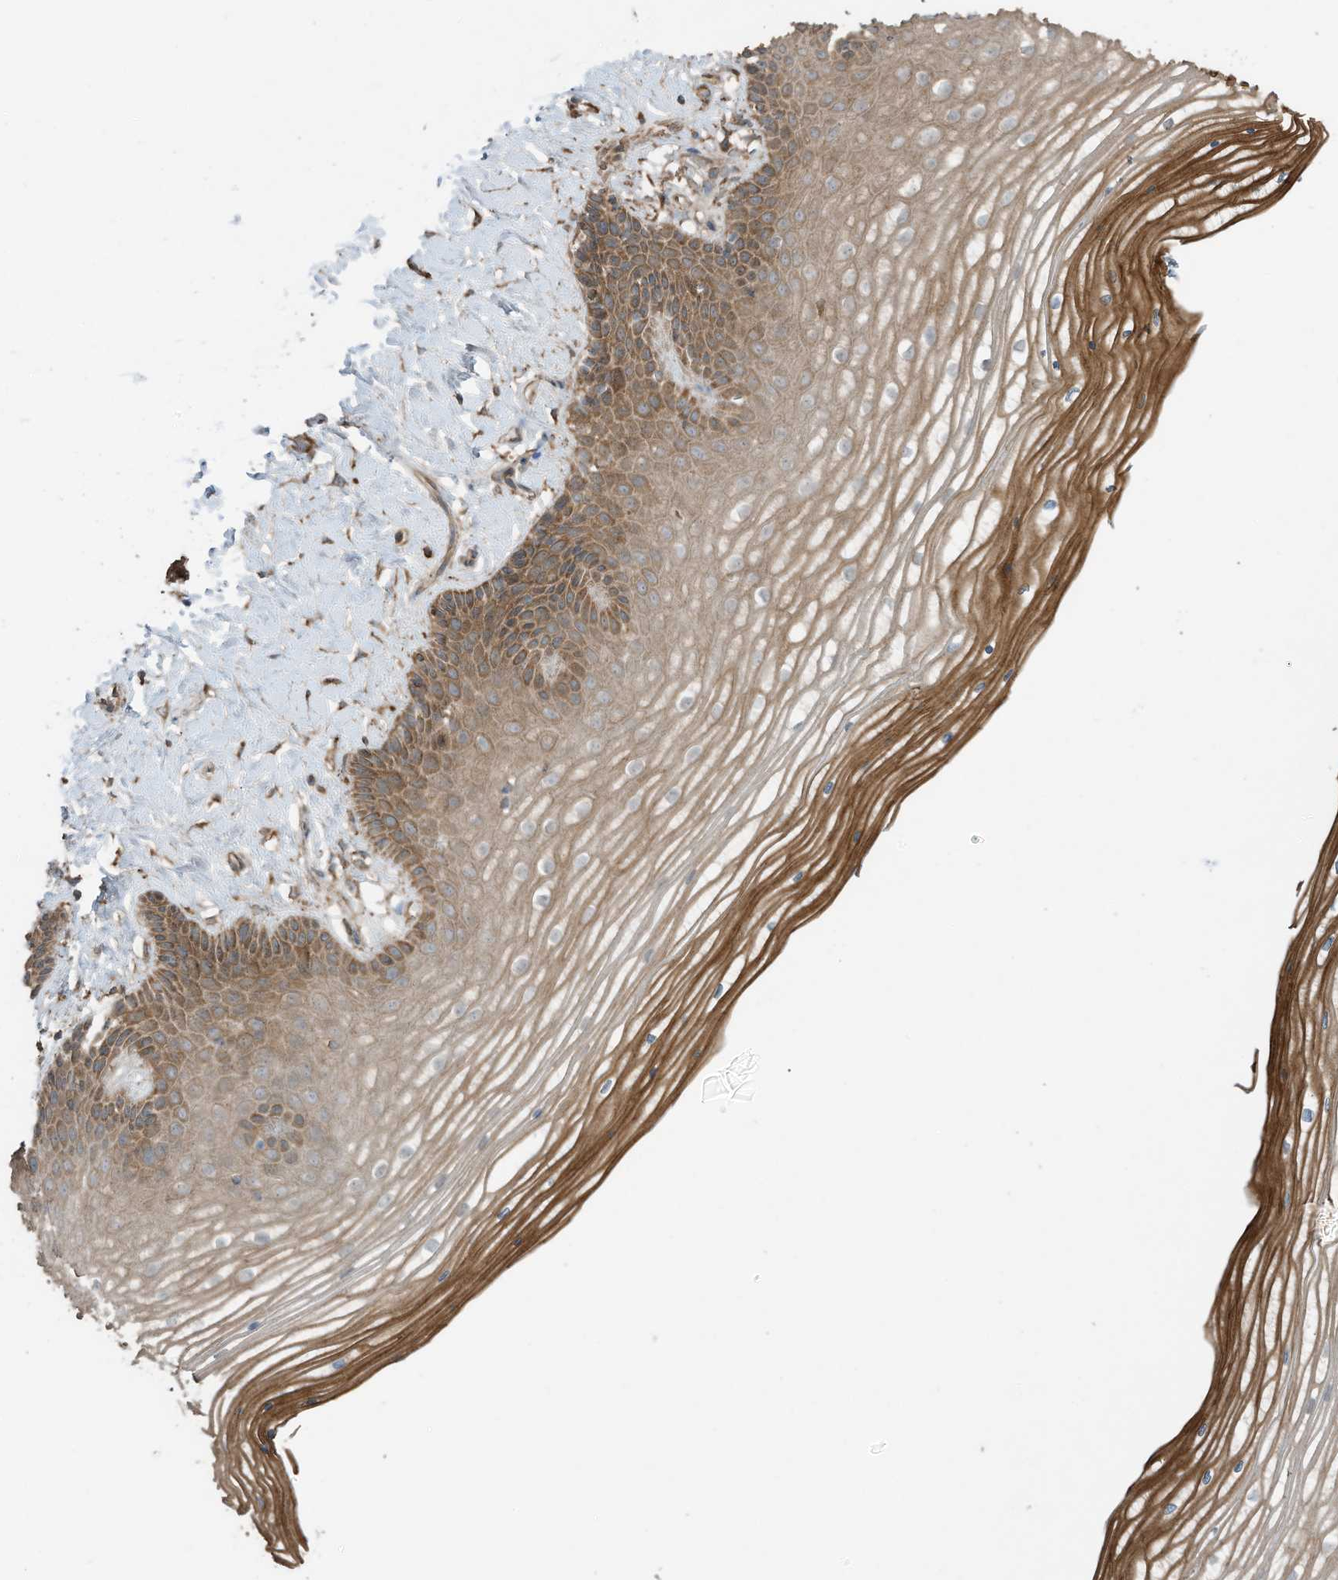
{"staining": {"intensity": "moderate", "quantity": "25%-75%", "location": "cytoplasmic/membranous"}, "tissue": "vagina", "cell_type": "Squamous epithelial cells", "image_type": "normal", "snomed": [{"axis": "morphology", "description": "Normal tissue, NOS"}, {"axis": "topography", "description": "Vagina"}, {"axis": "topography", "description": "Cervix"}], "caption": "Human vagina stained for a protein (brown) reveals moderate cytoplasmic/membranous positive staining in approximately 25%-75% of squamous epithelial cells.", "gene": "CGAS", "patient": {"sex": "female", "age": 40}}